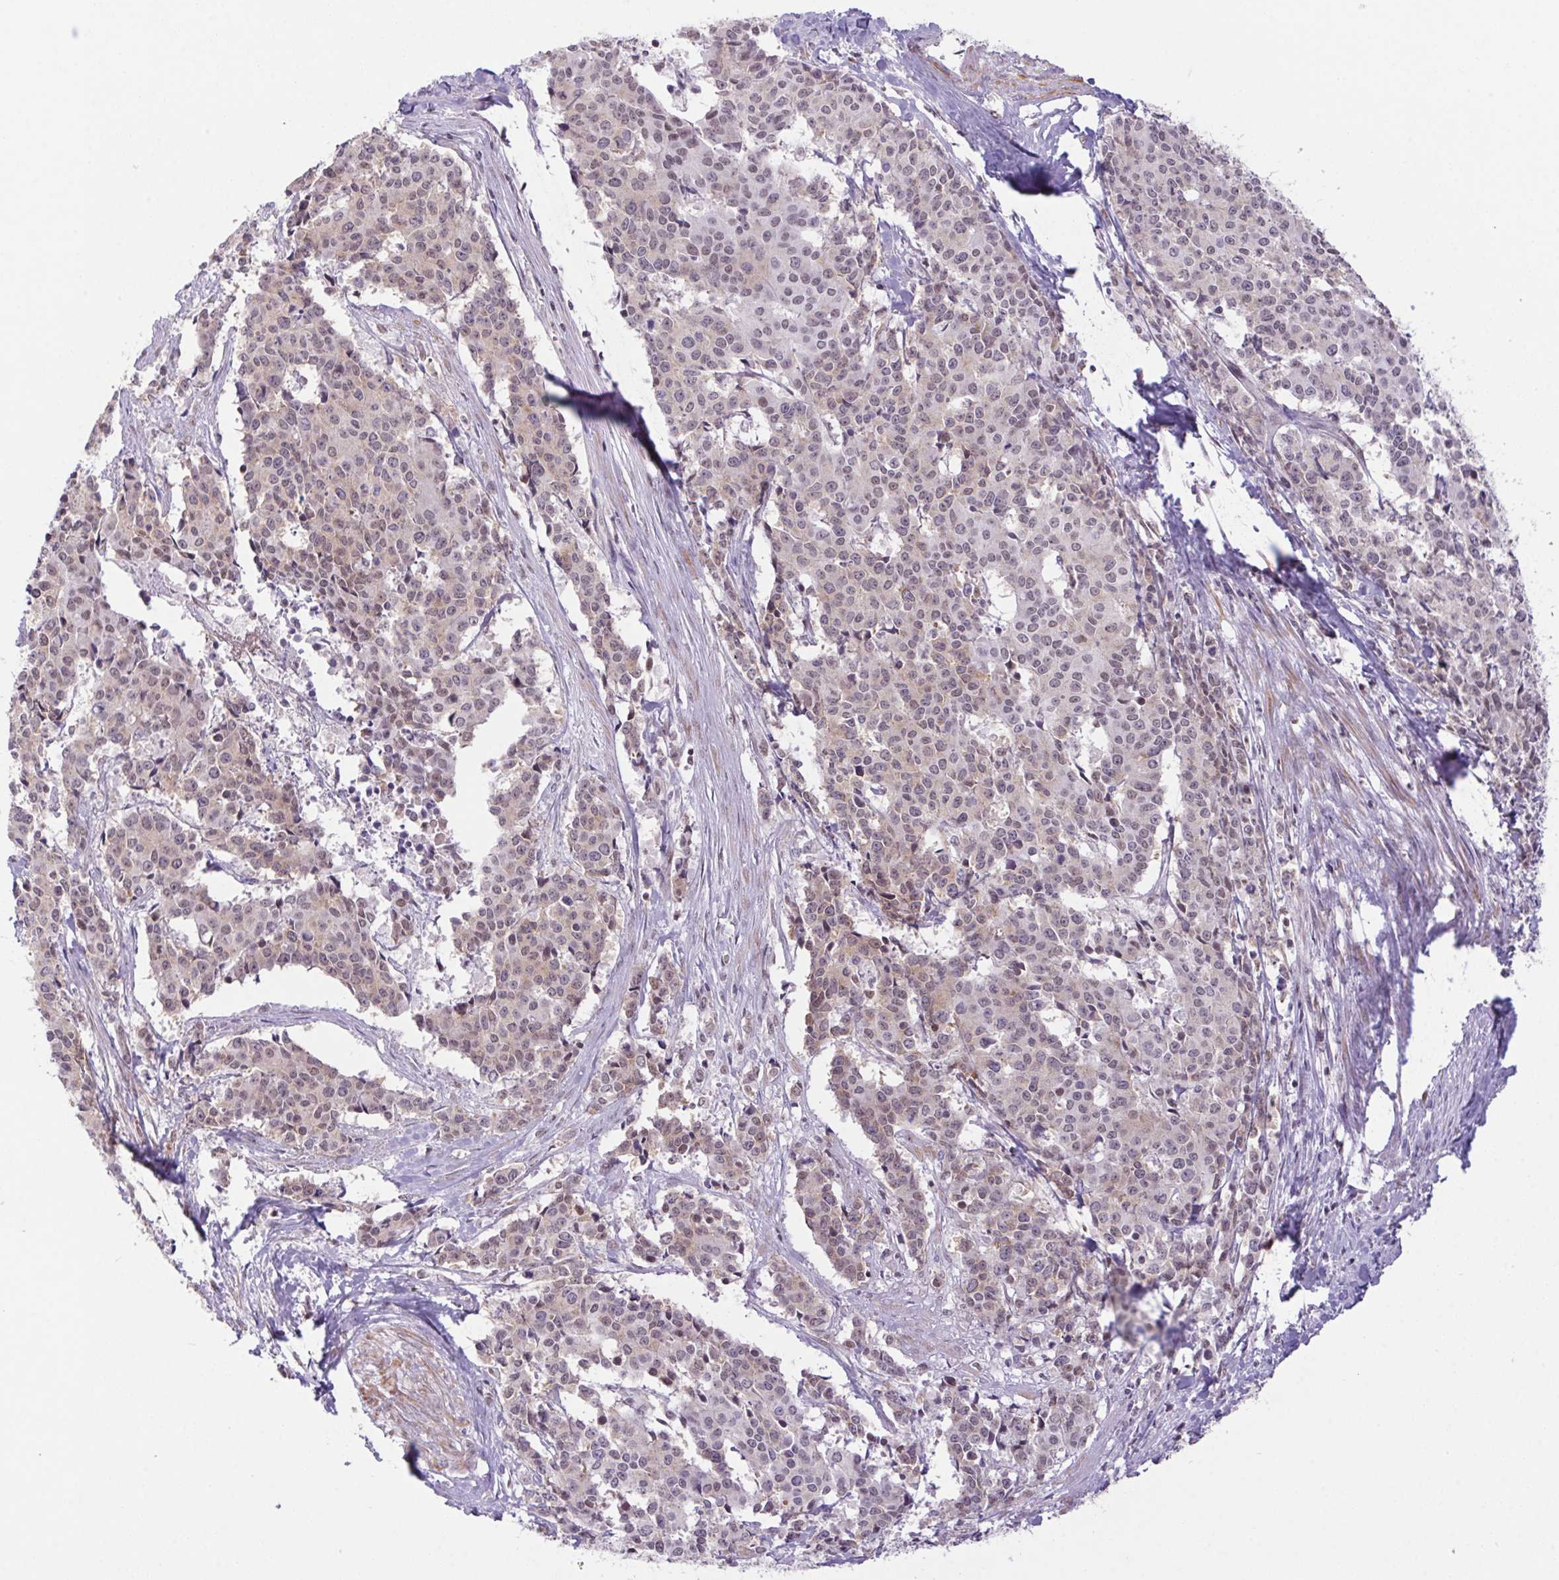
{"staining": {"intensity": "weak", "quantity": ">75%", "location": "nuclear"}, "tissue": "cervical cancer", "cell_type": "Tumor cells", "image_type": "cancer", "snomed": [{"axis": "morphology", "description": "Squamous cell carcinoma, NOS"}, {"axis": "topography", "description": "Cervix"}], "caption": "Immunohistochemistry histopathology image of neoplastic tissue: squamous cell carcinoma (cervical) stained using immunohistochemistry demonstrates low levels of weak protein expression localized specifically in the nuclear of tumor cells, appearing as a nuclear brown color.", "gene": "DDX17", "patient": {"sex": "female", "age": 28}}